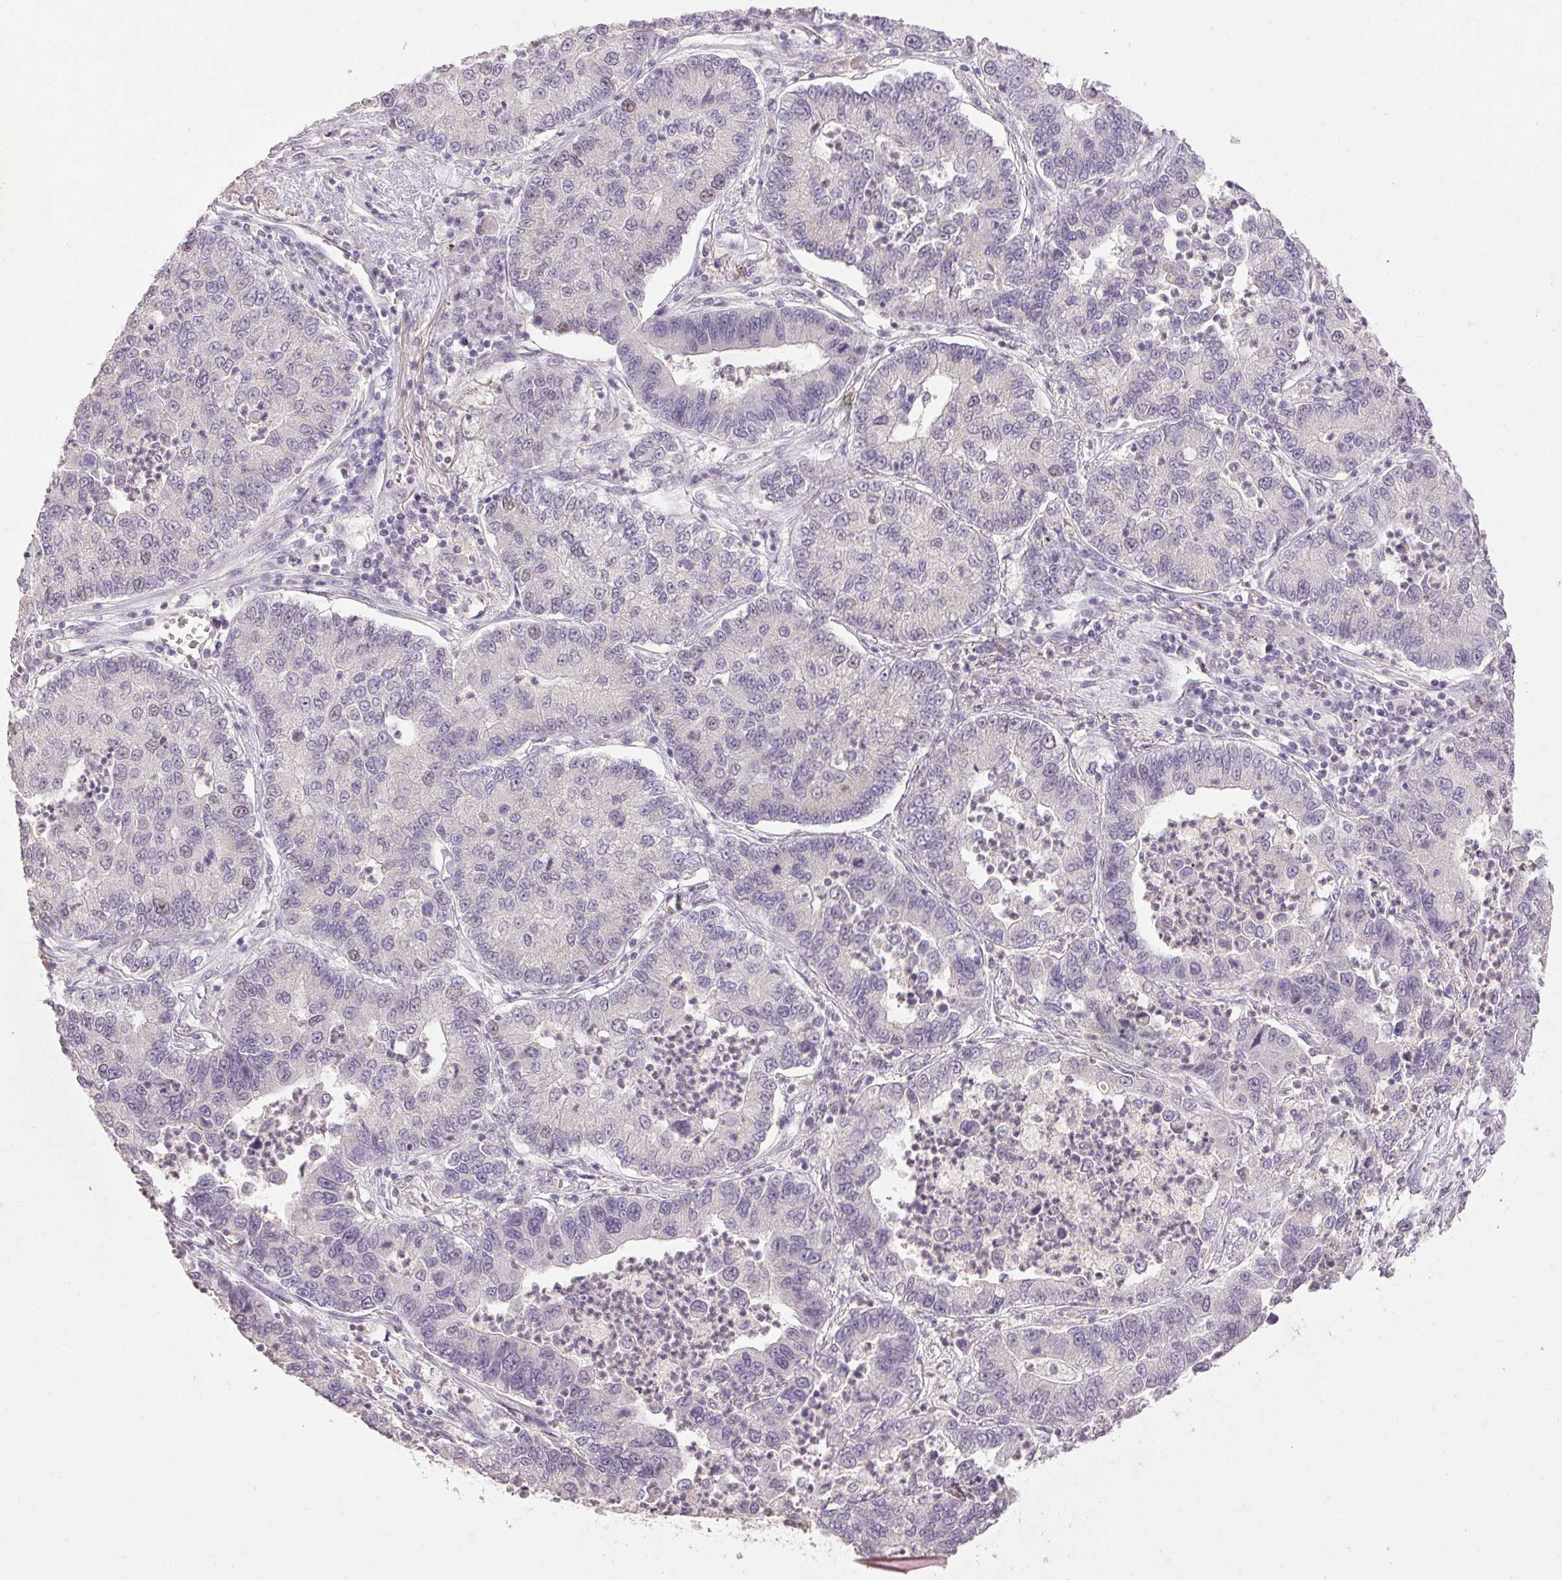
{"staining": {"intensity": "negative", "quantity": "none", "location": "none"}, "tissue": "lung cancer", "cell_type": "Tumor cells", "image_type": "cancer", "snomed": [{"axis": "morphology", "description": "Adenocarcinoma, NOS"}, {"axis": "topography", "description": "Lung"}], "caption": "Protein analysis of adenocarcinoma (lung) displays no significant expression in tumor cells.", "gene": "SKP2", "patient": {"sex": "female", "age": 57}}